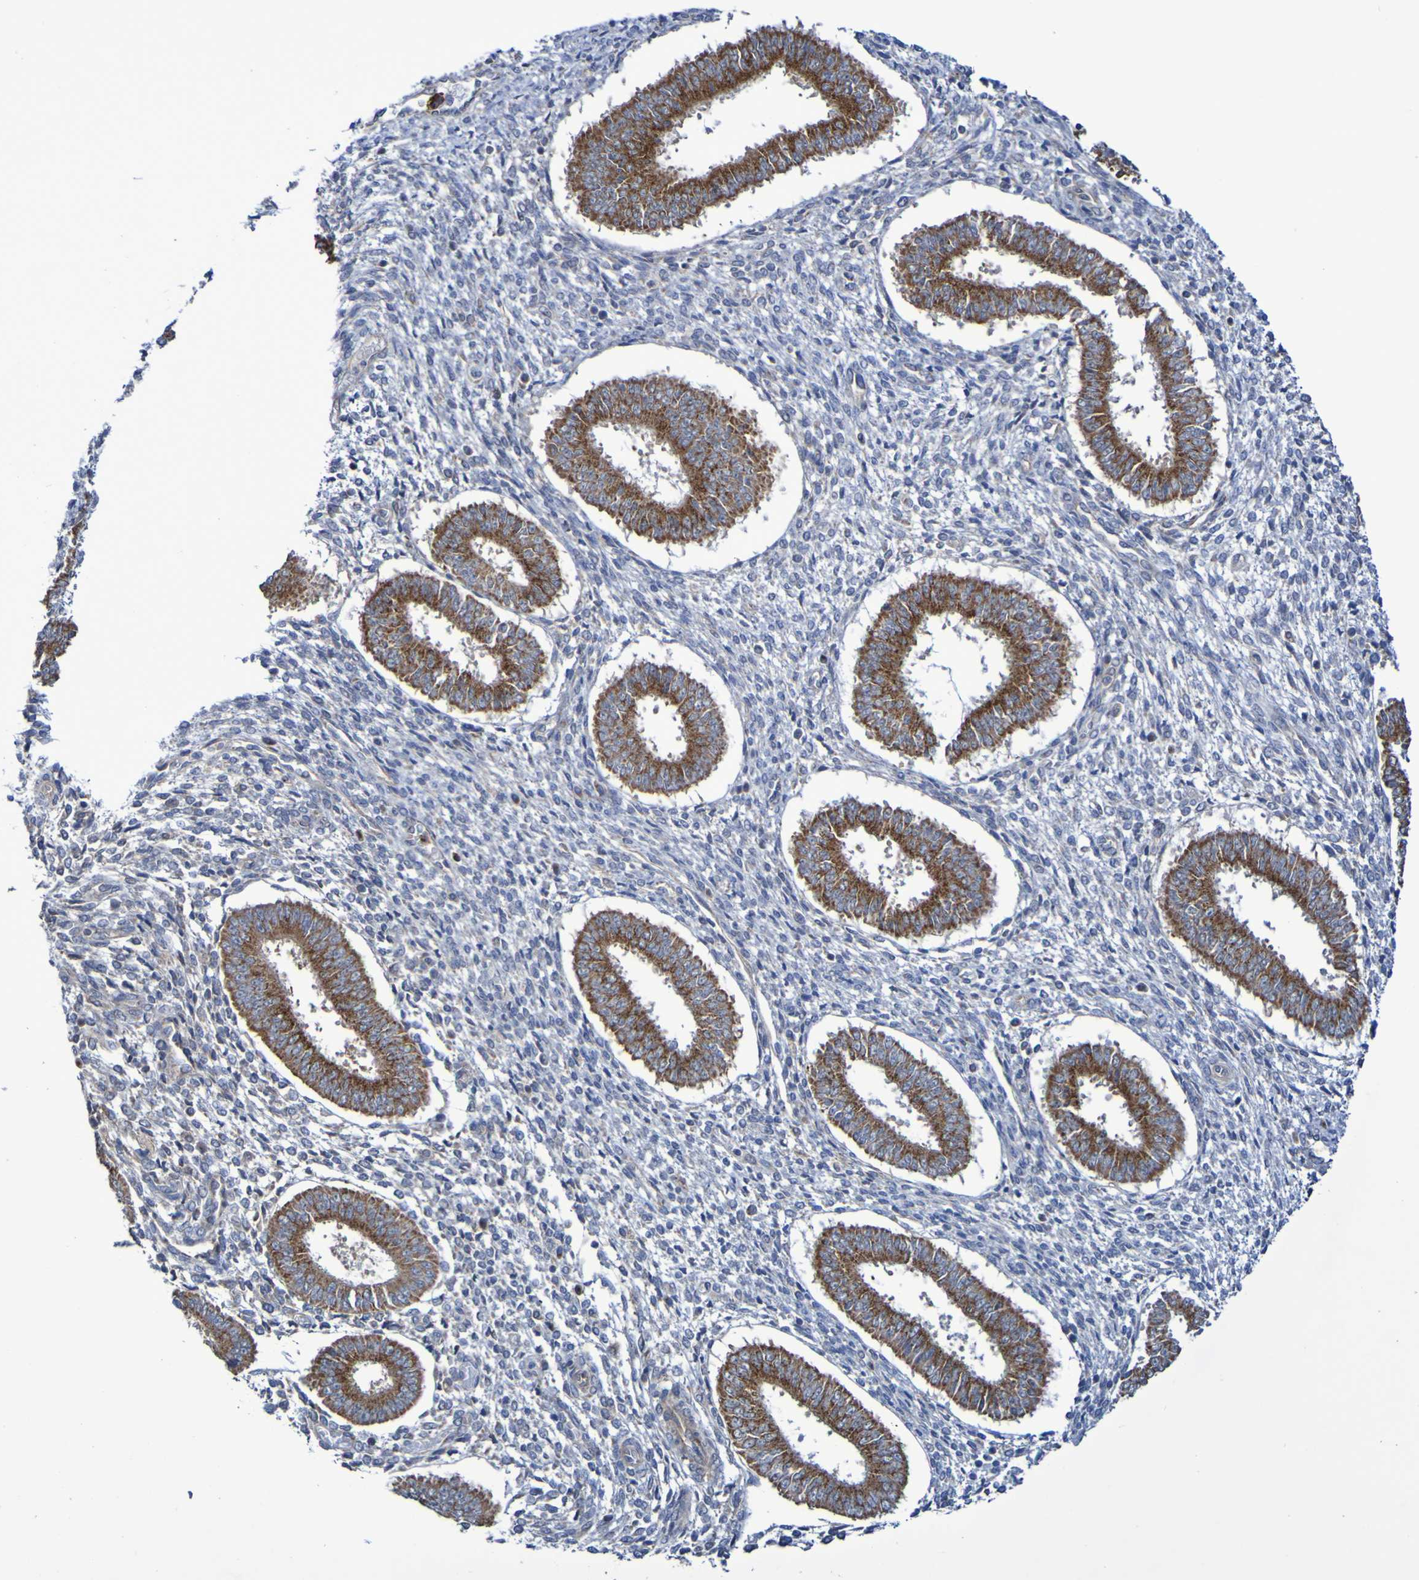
{"staining": {"intensity": "weak", "quantity": "<25%", "location": "cytoplasmic/membranous"}, "tissue": "endometrium", "cell_type": "Cells in endometrial stroma", "image_type": "normal", "snomed": [{"axis": "morphology", "description": "Normal tissue, NOS"}, {"axis": "topography", "description": "Endometrium"}], "caption": "High power microscopy photomicrograph of an immunohistochemistry micrograph of normal endometrium, revealing no significant positivity in cells in endometrial stroma.", "gene": "LMBRD2", "patient": {"sex": "female", "age": 35}}